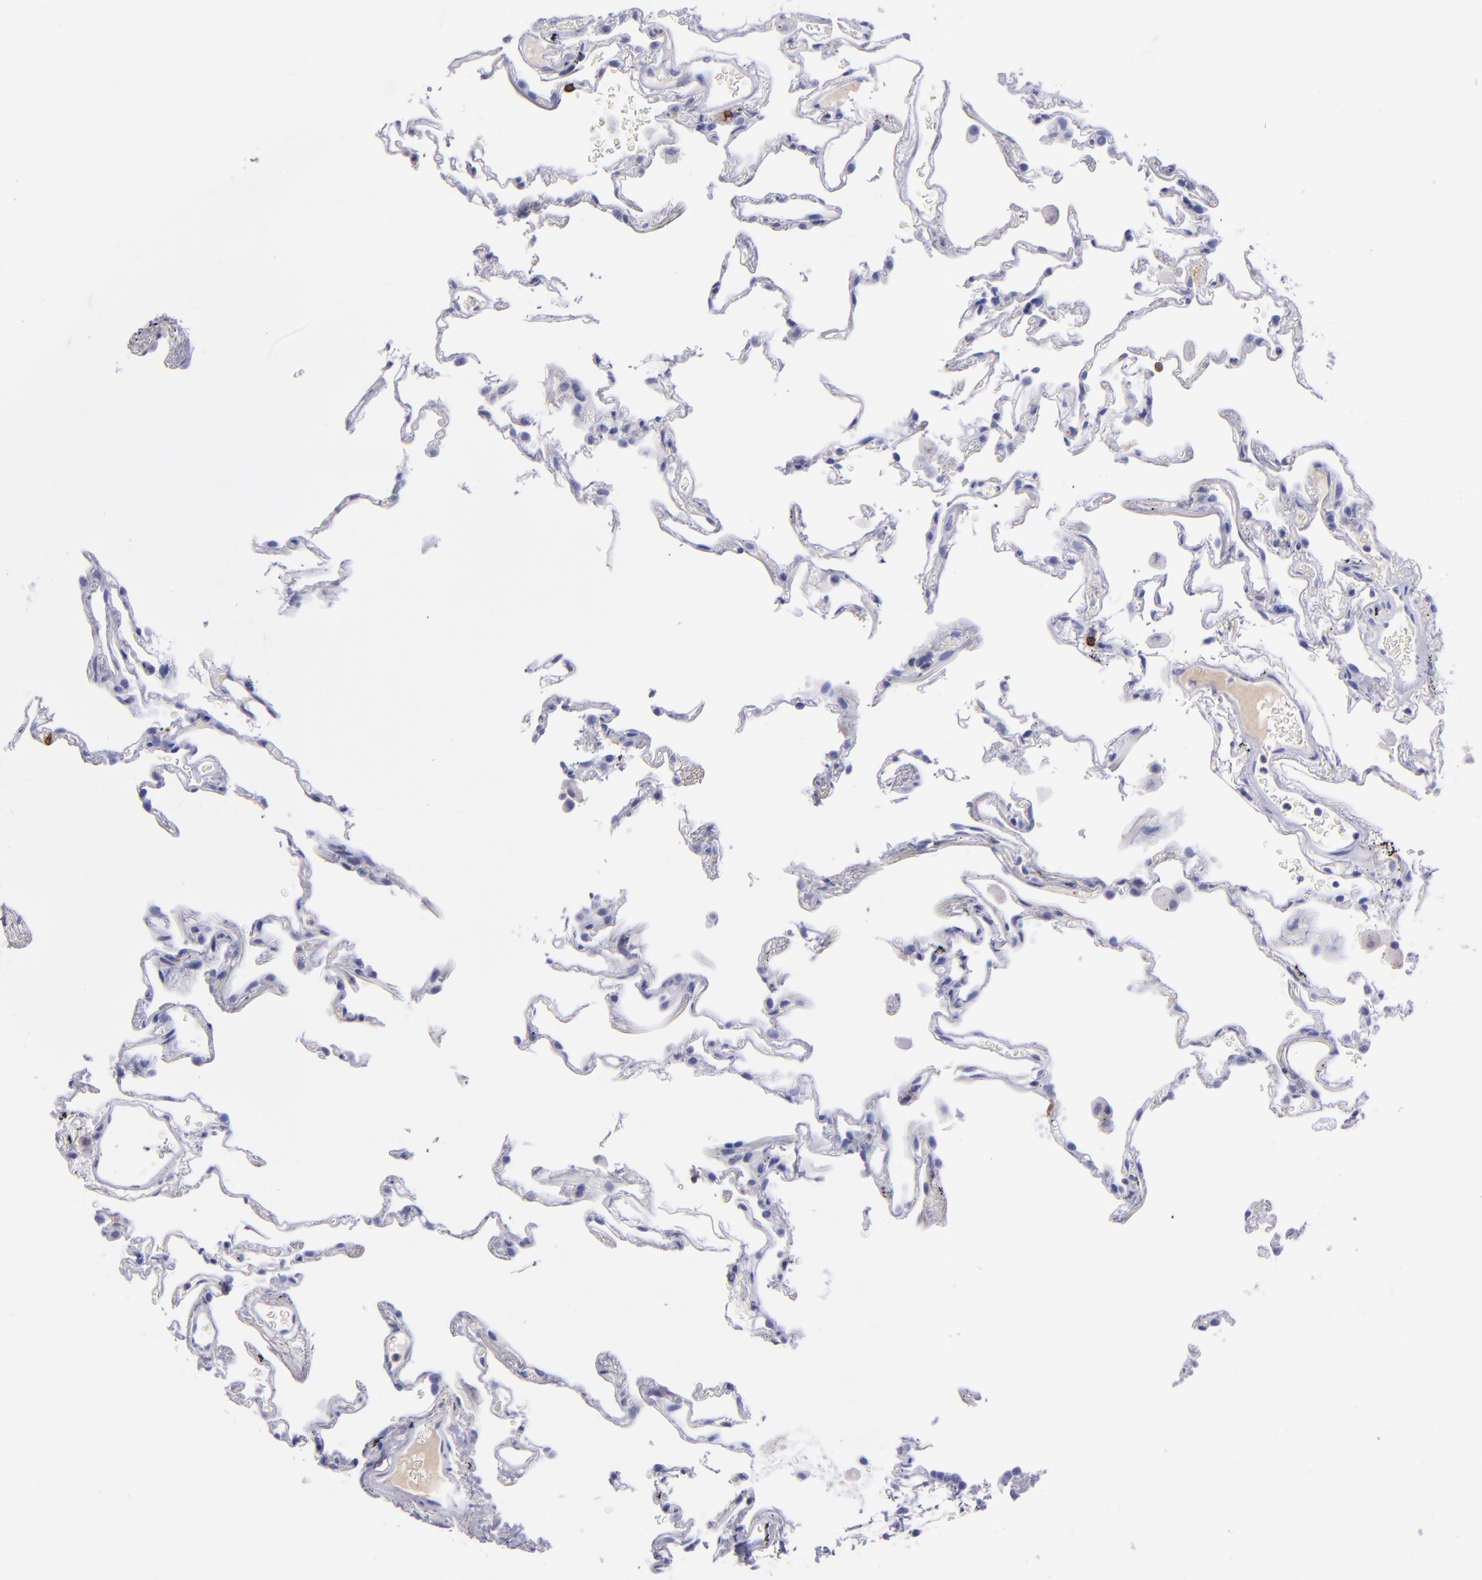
{"staining": {"intensity": "negative", "quantity": "none", "location": "none"}, "tissue": "lung", "cell_type": "Alveolar cells", "image_type": "normal", "snomed": [{"axis": "morphology", "description": "Normal tissue, NOS"}, {"axis": "morphology", "description": "Inflammation, NOS"}, {"axis": "topography", "description": "Lung"}], "caption": "DAB (3,3'-diaminobenzidine) immunohistochemical staining of benign lung reveals no significant staining in alveolar cells. Brightfield microscopy of immunohistochemistry (IHC) stained with DAB (brown) and hematoxylin (blue), captured at high magnification.", "gene": "CD37", "patient": {"sex": "male", "age": 69}}